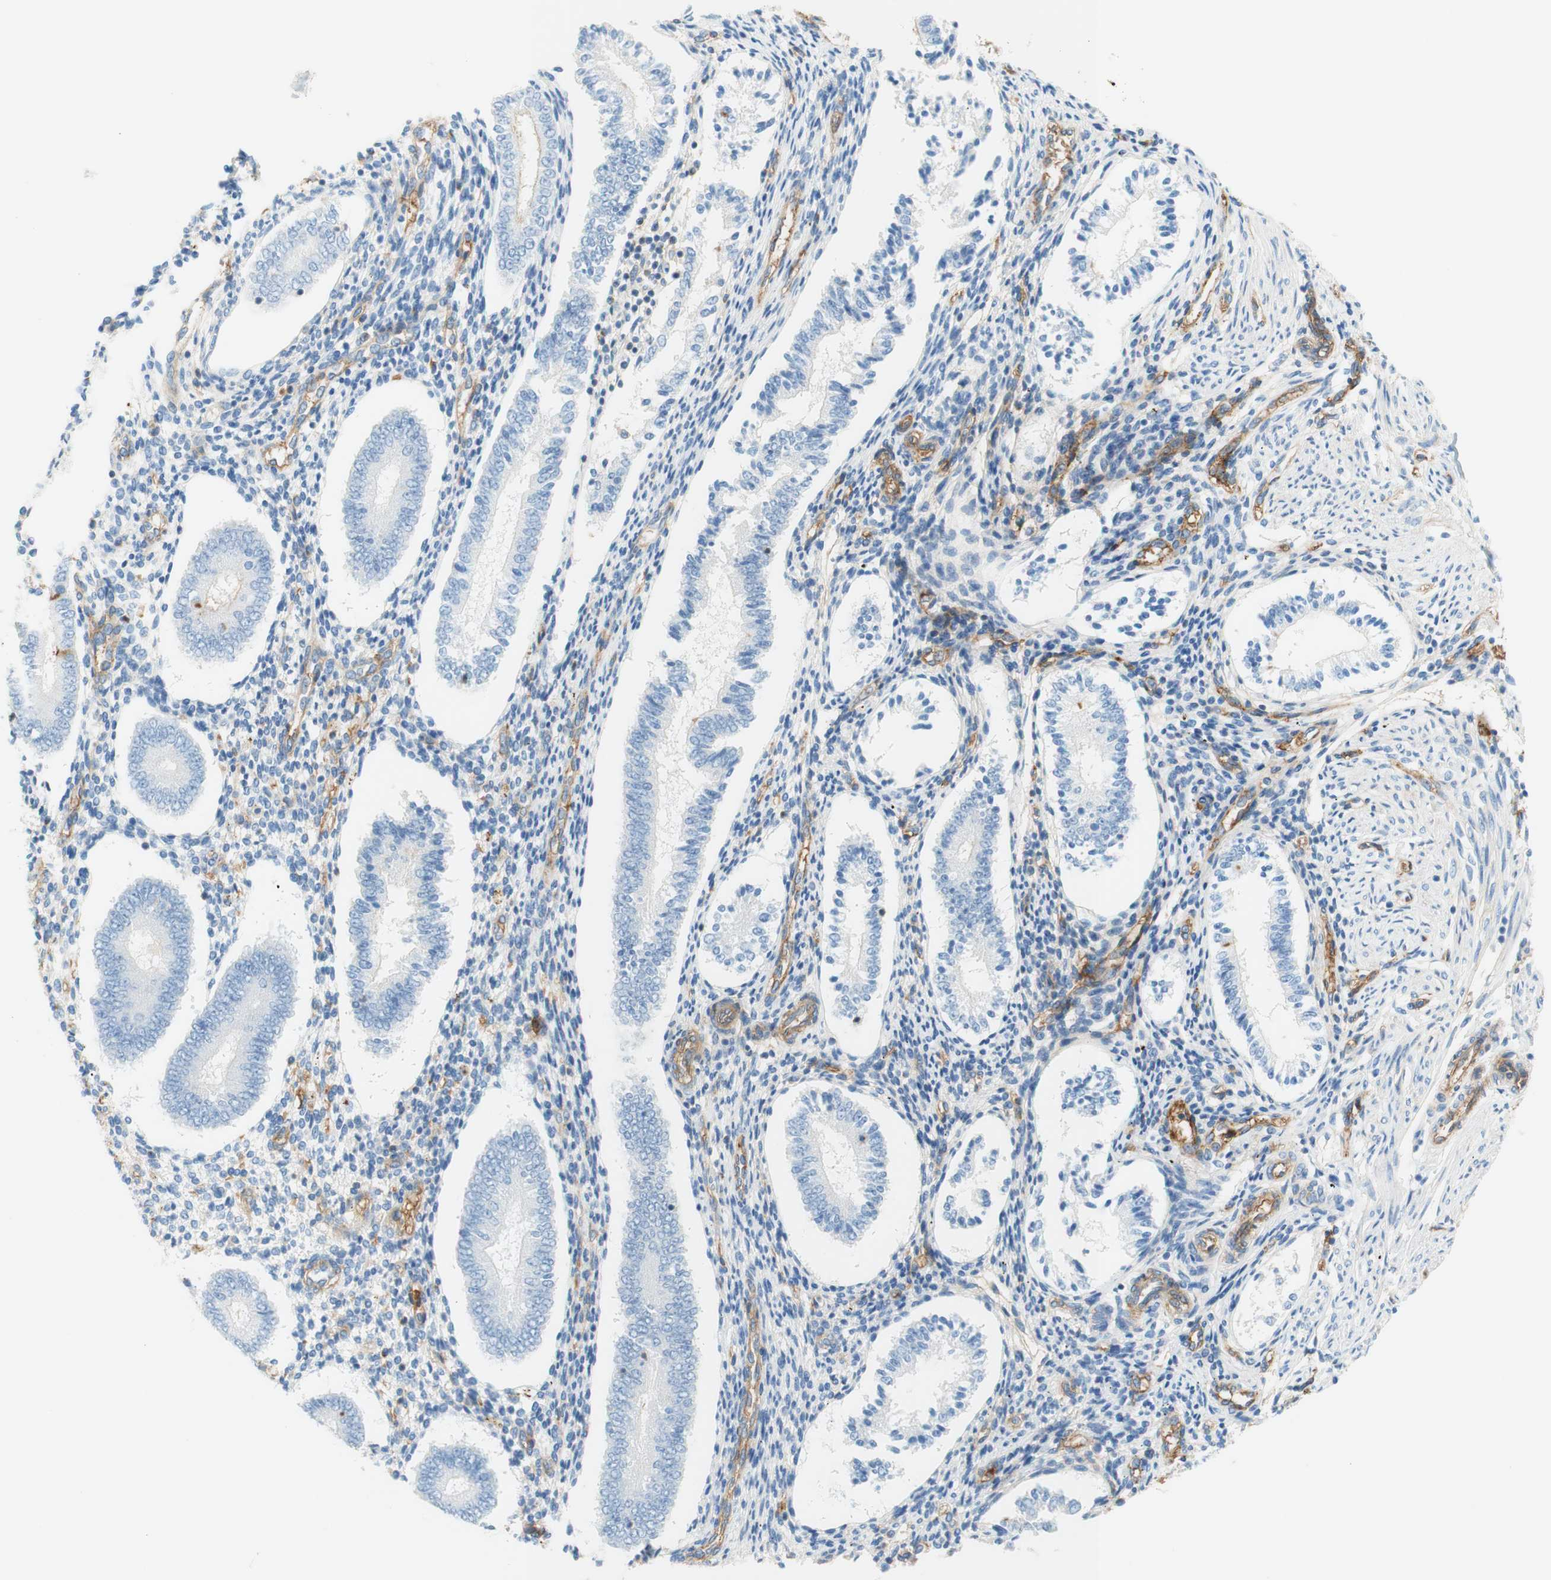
{"staining": {"intensity": "weak", "quantity": "<25%", "location": "cytoplasmic/membranous"}, "tissue": "endometrium", "cell_type": "Cells in endometrial stroma", "image_type": "normal", "snomed": [{"axis": "morphology", "description": "Normal tissue, NOS"}, {"axis": "topography", "description": "Endometrium"}], "caption": "Protein analysis of normal endometrium exhibits no significant positivity in cells in endometrial stroma.", "gene": "STOM", "patient": {"sex": "female", "age": 42}}